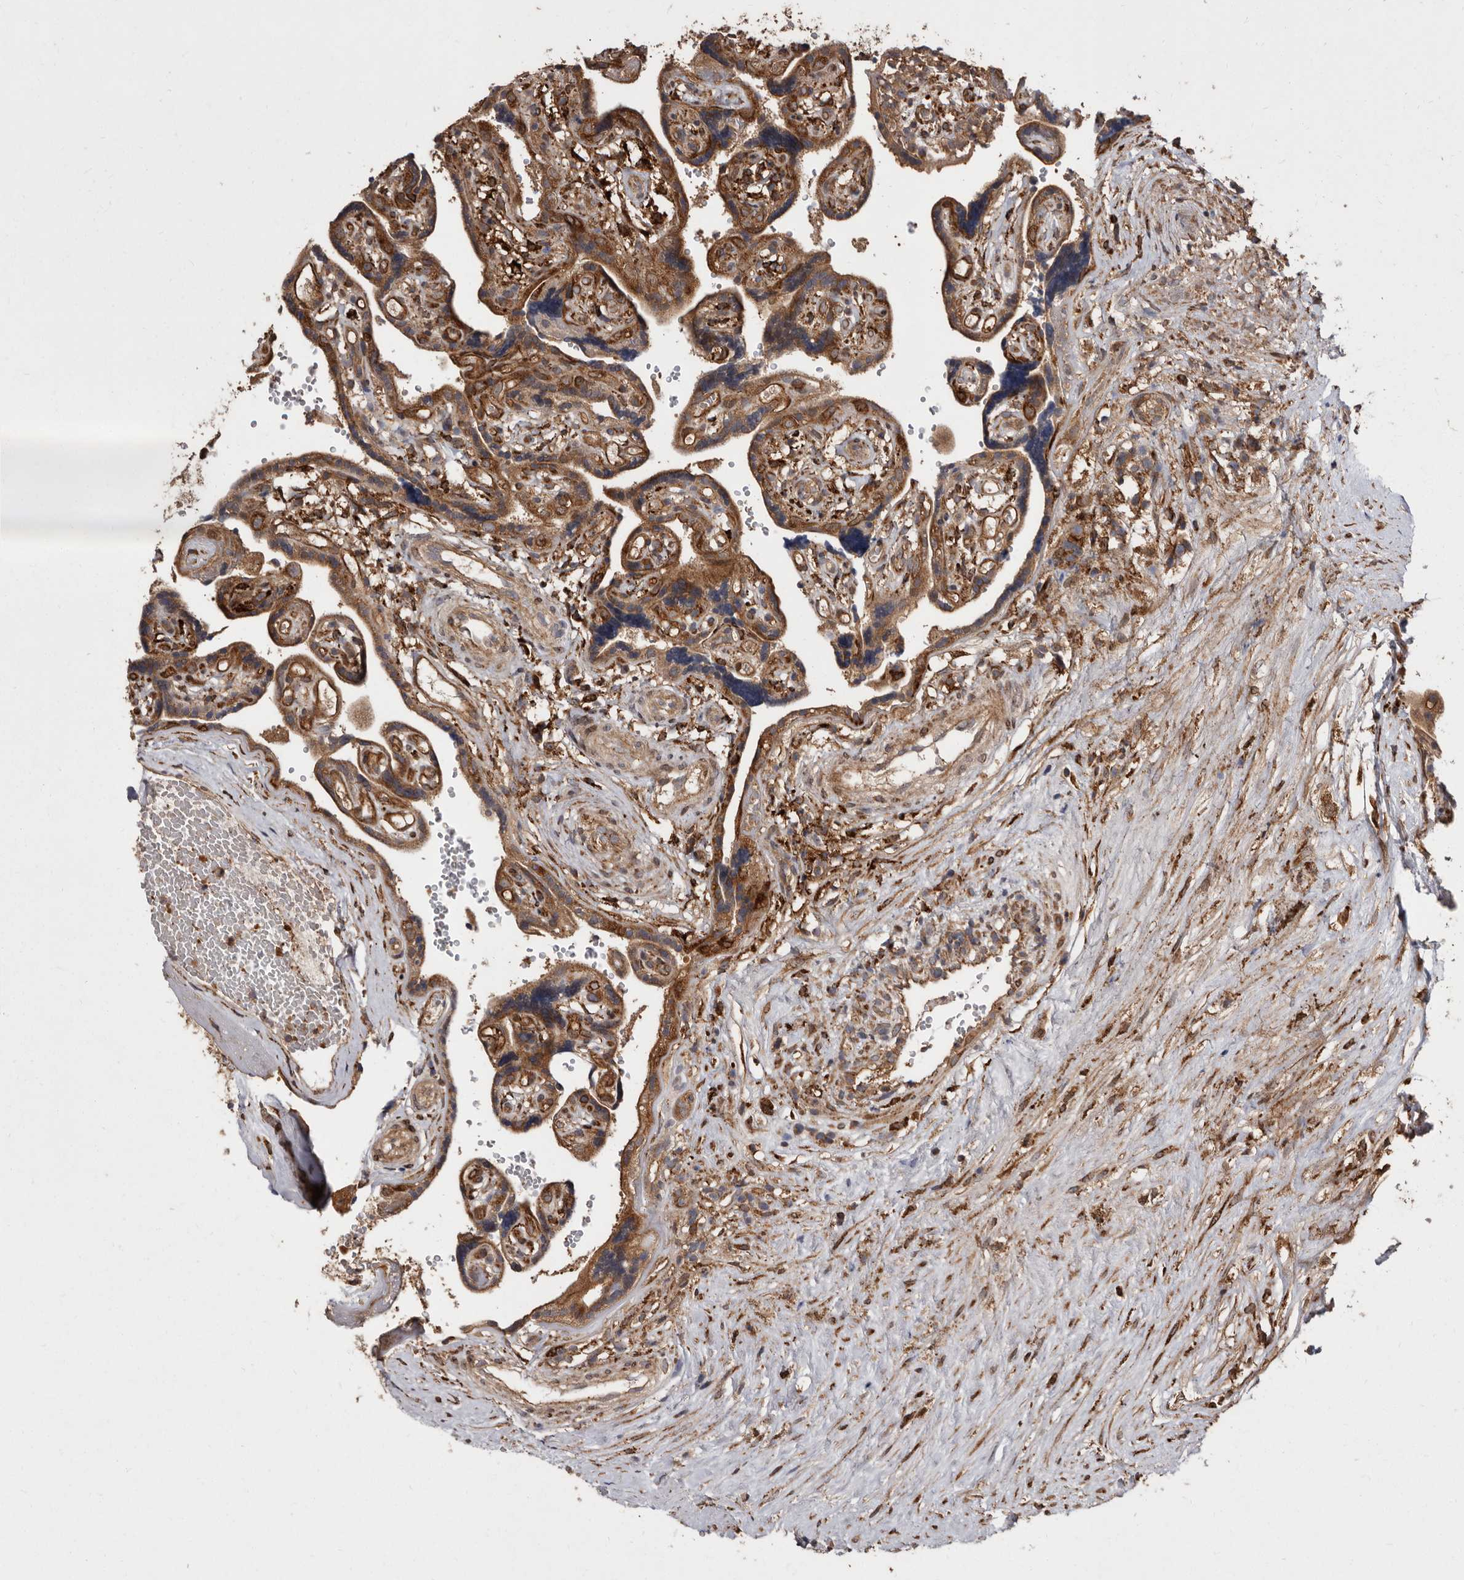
{"staining": {"intensity": "strong", "quantity": ">75%", "location": "cytoplasmic/membranous"}, "tissue": "placenta", "cell_type": "Decidual cells", "image_type": "normal", "snomed": [{"axis": "morphology", "description": "Normal tissue, NOS"}, {"axis": "topography", "description": "Placenta"}], "caption": "This is a micrograph of immunohistochemistry (IHC) staining of normal placenta, which shows strong expression in the cytoplasmic/membranous of decidual cells.", "gene": "FLAD1", "patient": {"sex": "female", "age": 30}}